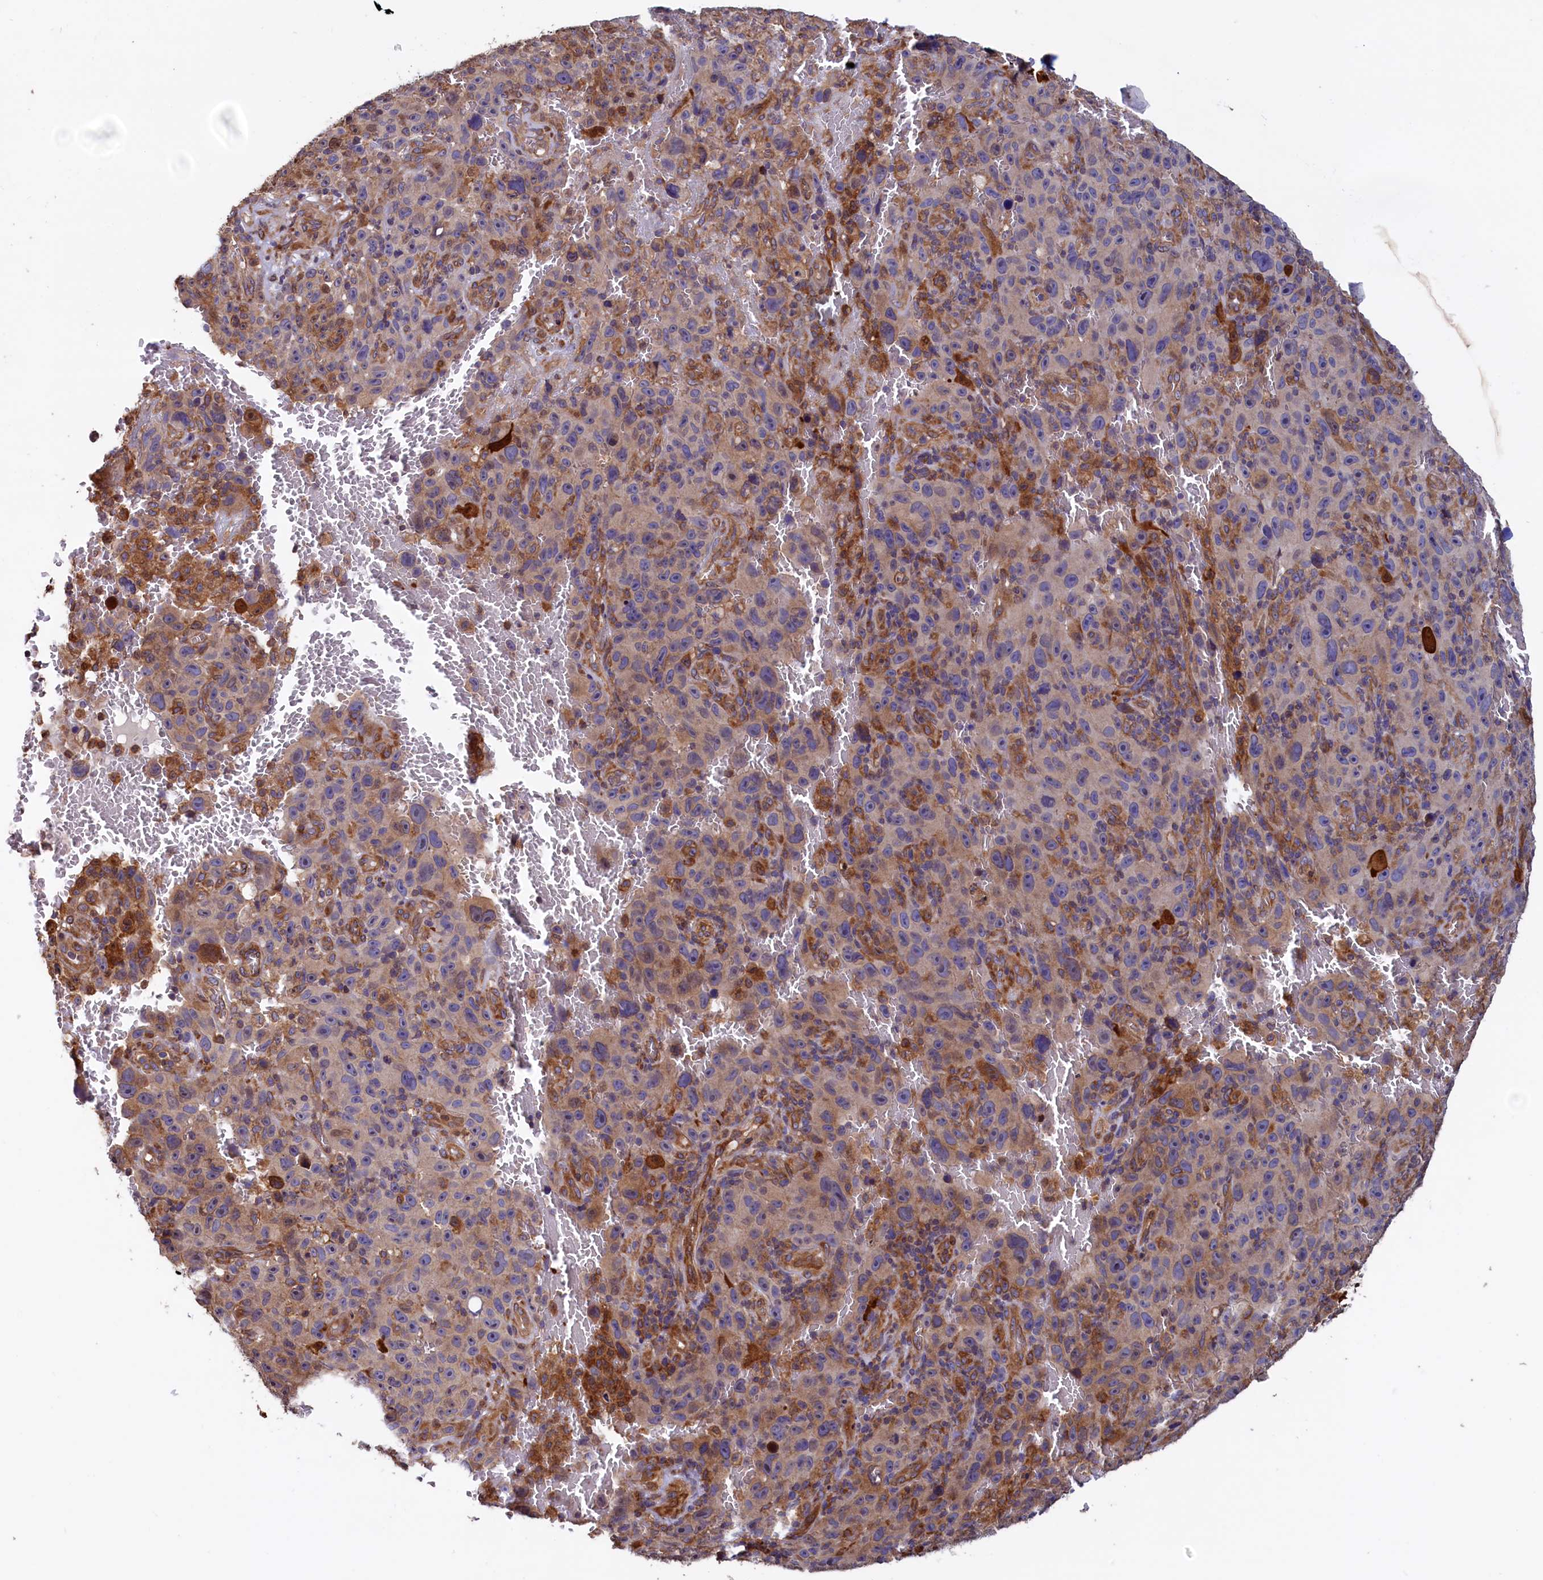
{"staining": {"intensity": "moderate", "quantity": "<25%", "location": "cytoplasmic/membranous"}, "tissue": "melanoma", "cell_type": "Tumor cells", "image_type": "cancer", "snomed": [{"axis": "morphology", "description": "Malignant melanoma, NOS"}, {"axis": "topography", "description": "Skin"}], "caption": "Immunohistochemistry image of human melanoma stained for a protein (brown), which displays low levels of moderate cytoplasmic/membranous positivity in approximately <25% of tumor cells.", "gene": "ATXN2L", "patient": {"sex": "female", "age": 82}}